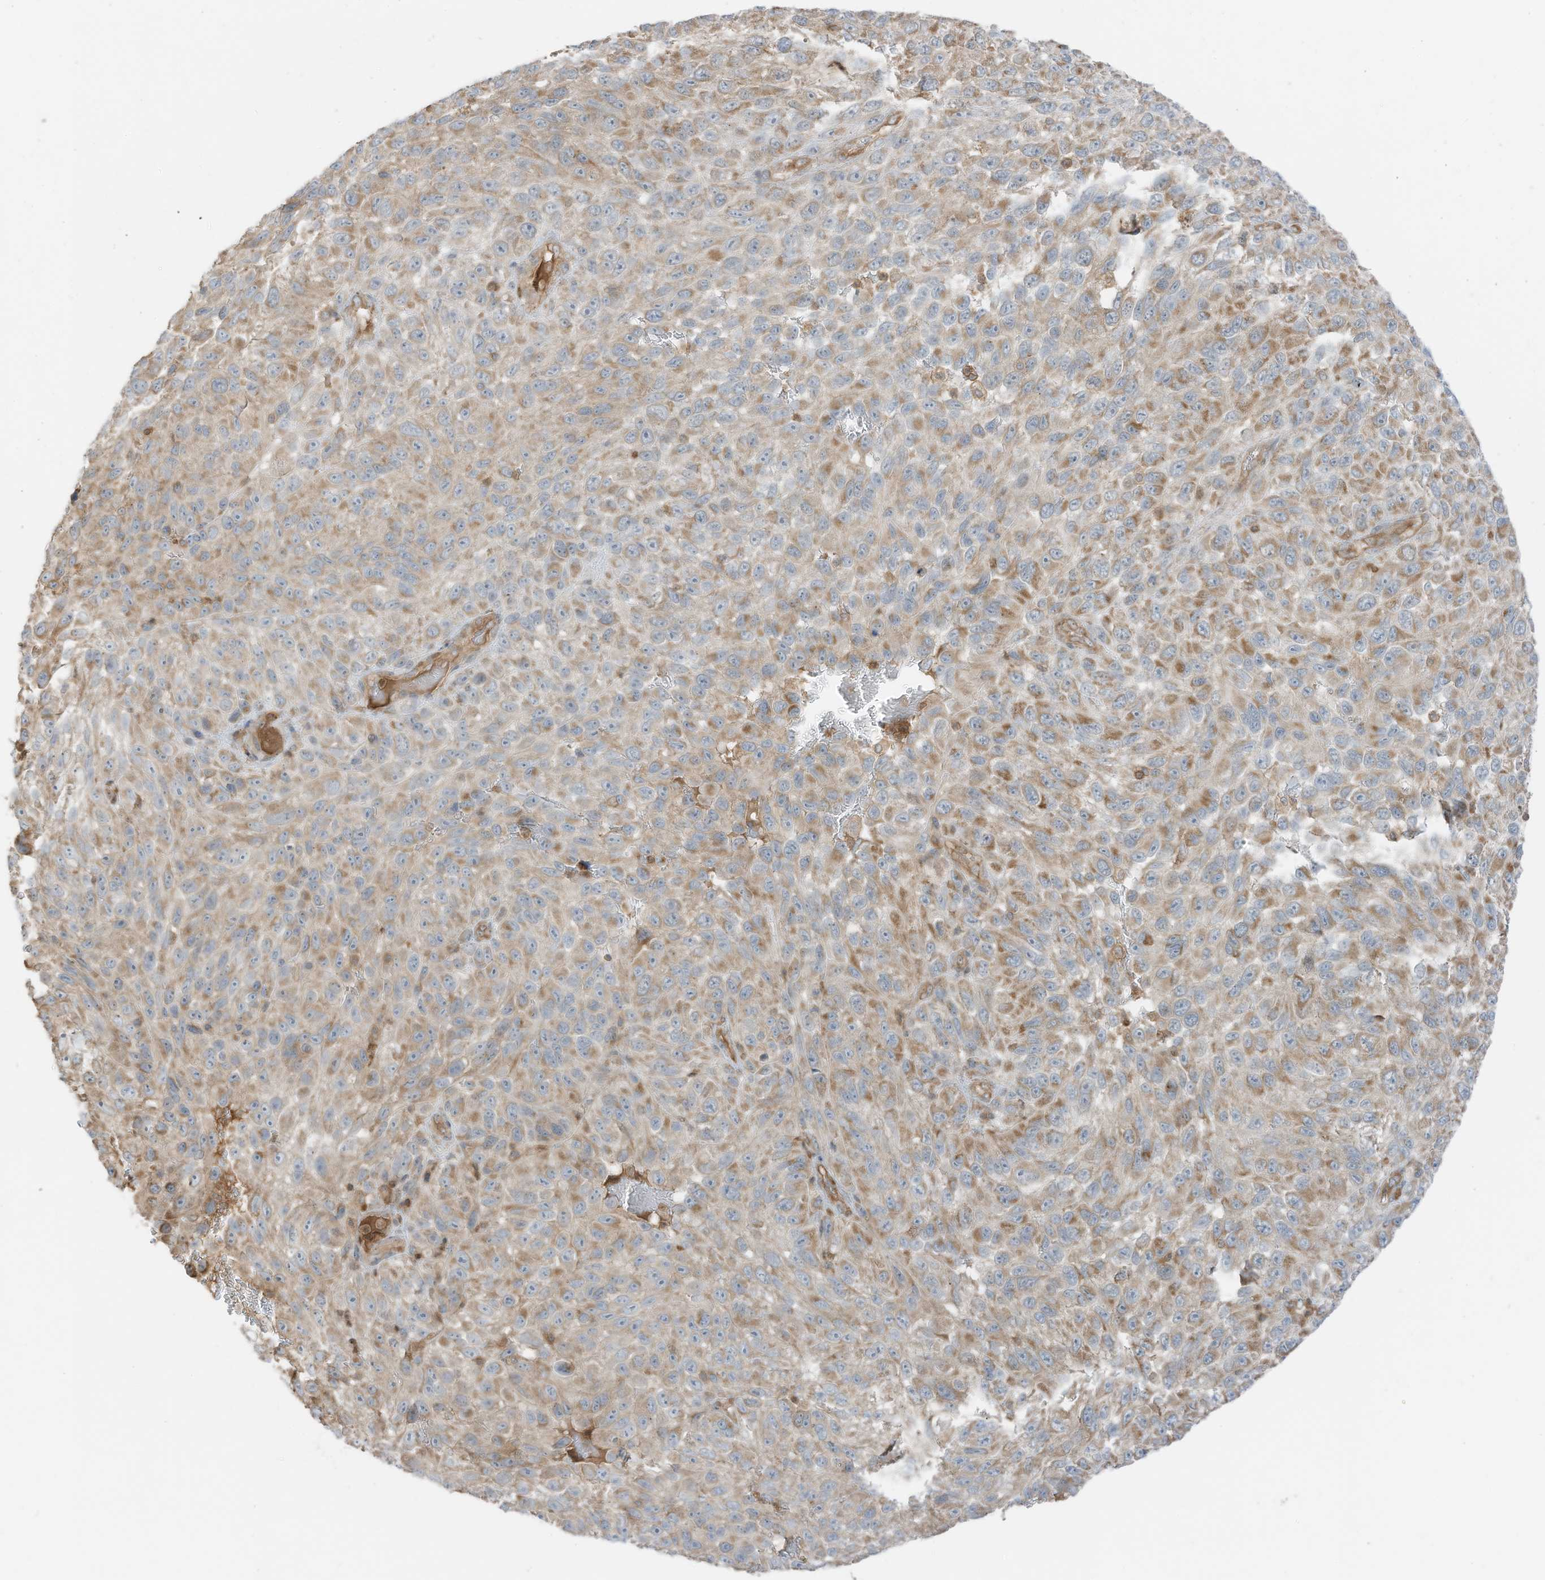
{"staining": {"intensity": "moderate", "quantity": "25%-75%", "location": "cytoplasmic/membranous"}, "tissue": "melanoma", "cell_type": "Tumor cells", "image_type": "cancer", "snomed": [{"axis": "morphology", "description": "Malignant melanoma, NOS"}, {"axis": "topography", "description": "Skin"}], "caption": "Protein staining shows moderate cytoplasmic/membranous staining in approximately 25%-75% of tumor cells in malignant melanoma.", "gene": "SLC25A12", "patient": {"sex": "female", "age": 94}}